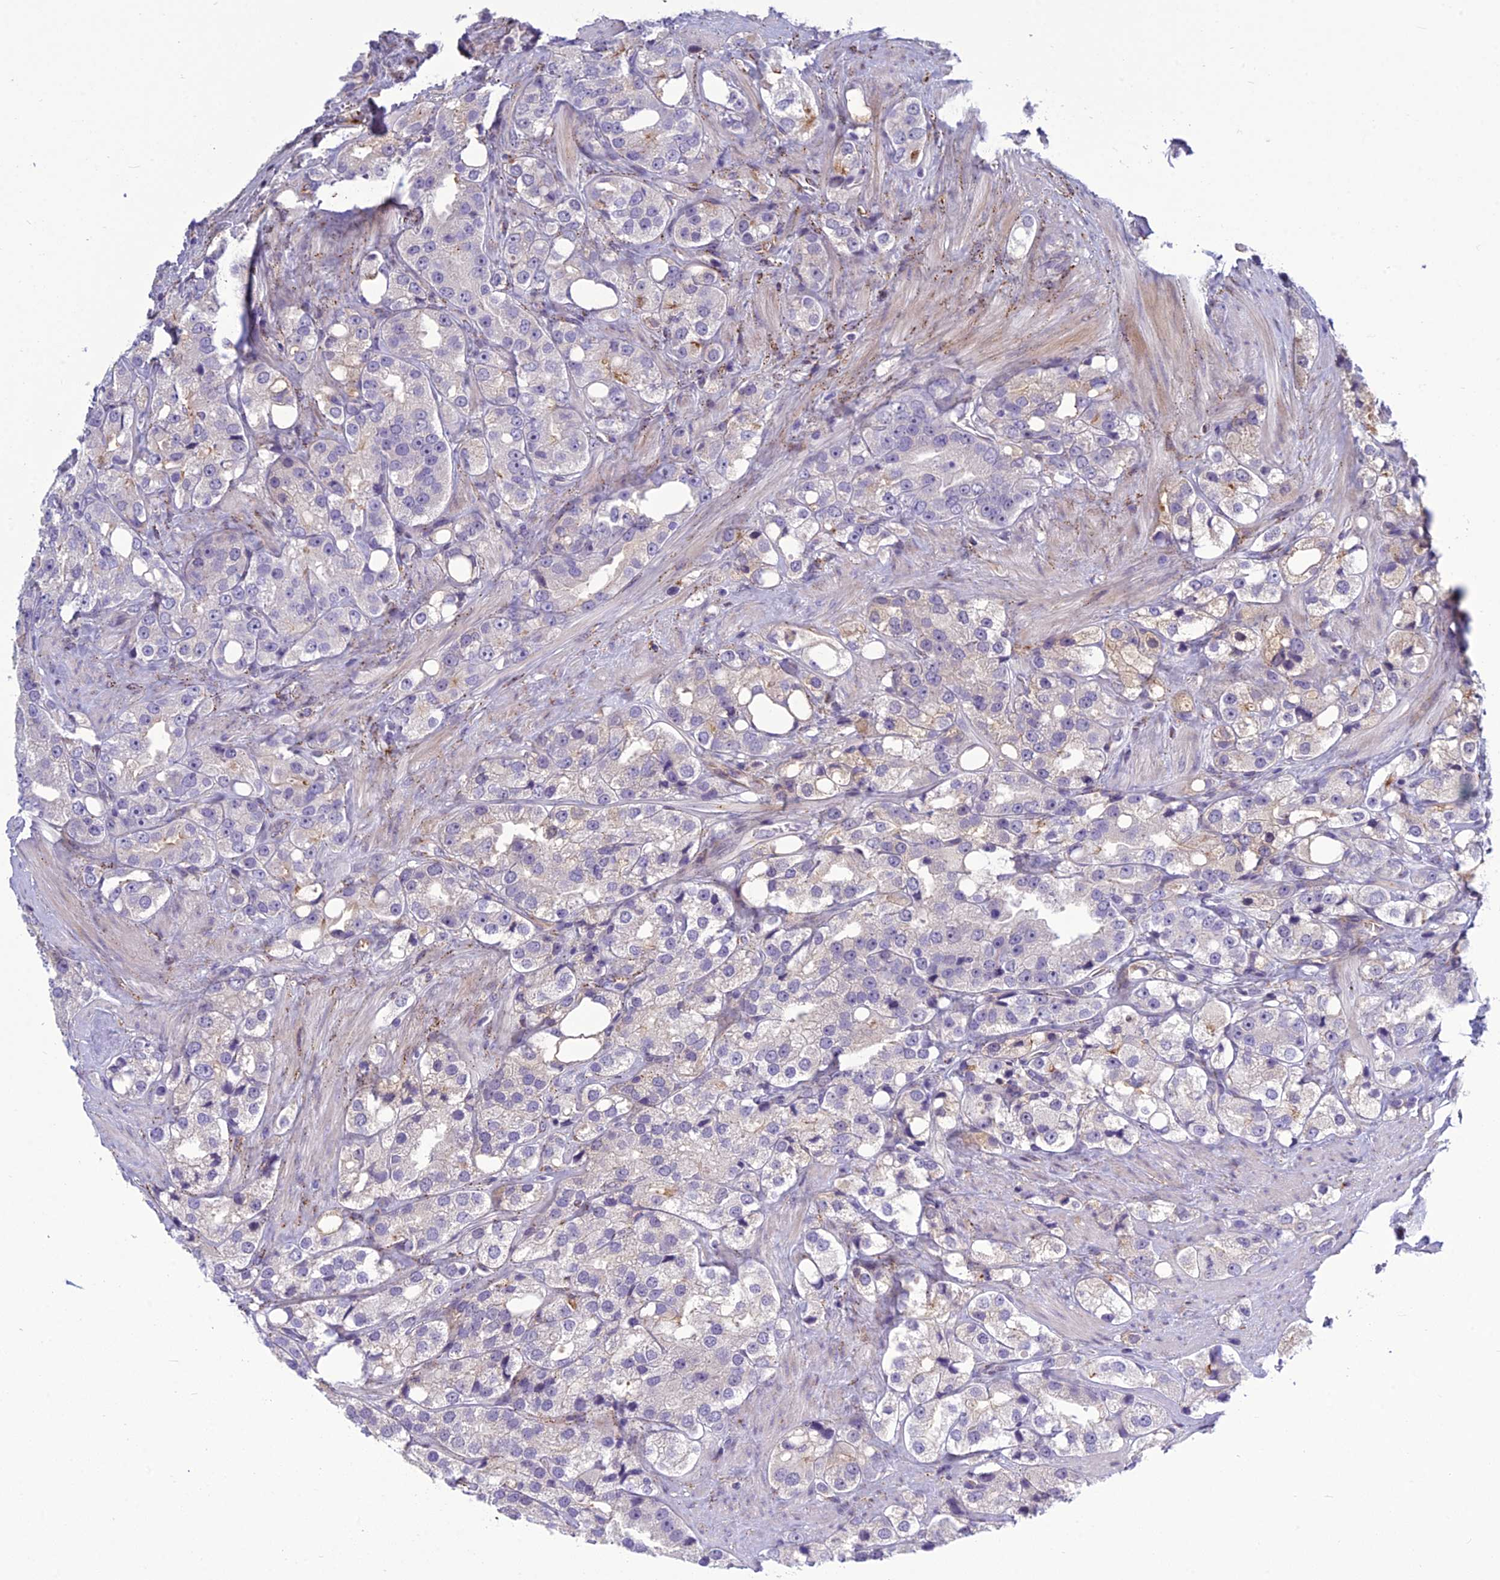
{"staining": {"intensity": "negative", "quantity": "none", "location": "none"}, "tissue": "prostate cancer", "cell_type": "Tumor cells", "image_type": "cancer", "snomed": [{"axis": "morphology", "description": "Adenocarcinoma, NOS"}, {"axis": "topography", "description": "Prostate"}], "caption": "Prostate cancer (adenocarcinoma) stained for a protein using immunohistochemistry (IHC) exhibits no staining tumor cells.", "gene": "CLEC11A", "patient": {"sex": "male", "age": 79}}